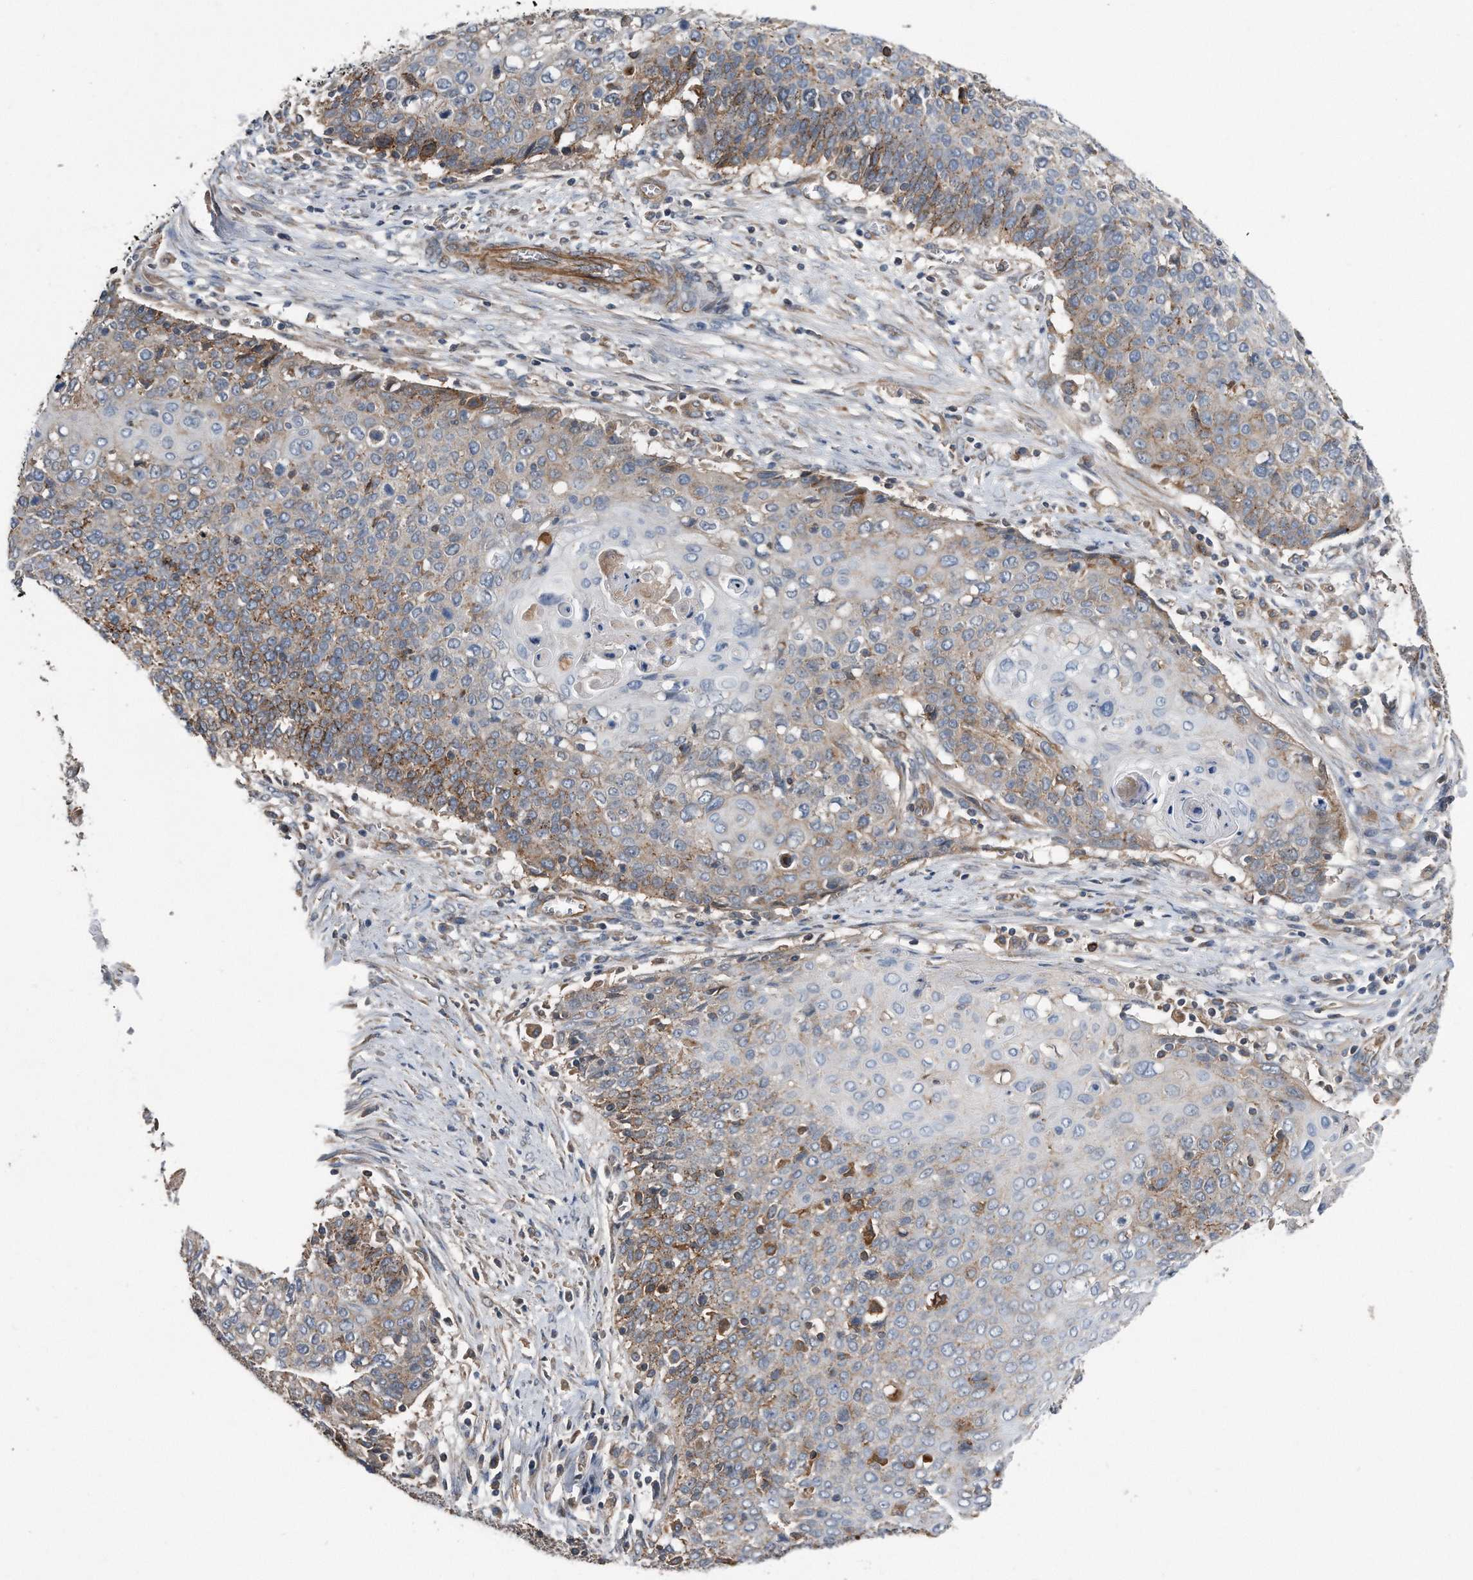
{"staining": {"intensity": "moderate", "quantity": "25%-75%", "location": "cytoplasmic/membranous"}, "tissue": "cervical cancer", "cell_type": "Tumor cells", "image_type": "cancer", "snomed": [{"axis": "morphology", "description": "Squamous cell carcinoma, NOS"}, {"axis": "topography", "description": "Cervix"}], "caption": "A histopathology image of cervical cancer stained for a protein displays moderate cytoplasmic/membranous brown staining in tumor cells.", "gene": "GPC1", "patient": {"sex": "female", "age": 39}}